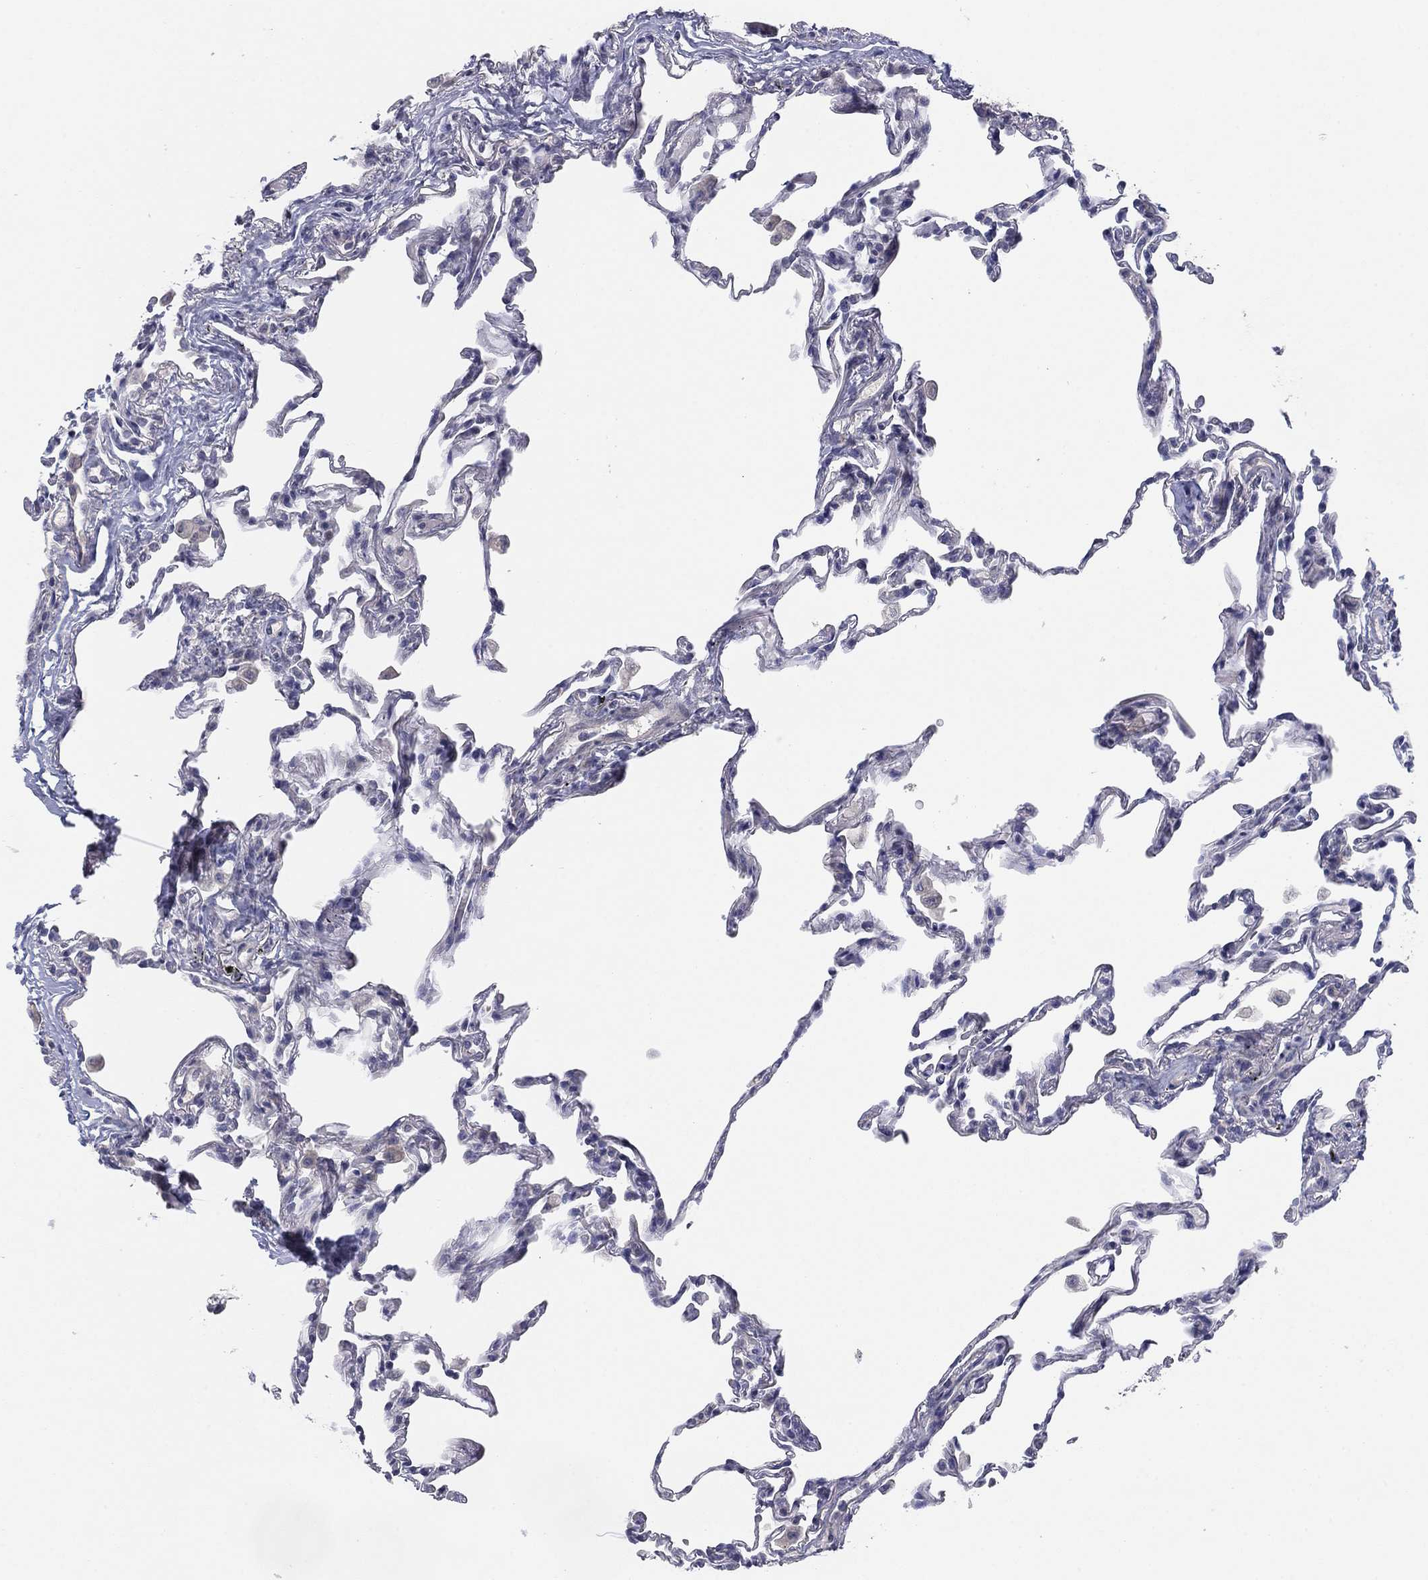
{"staining": {"intensity": "negative", "quantity": "none", "location": "none"}, "tissue": "lung", "cell_type": "Alveolar cells", "image_type": "normal", "snomed": [{"axis": "morphology", "description": "Normal tissue, NOS"}, {"axis": "topography", "description": "Lung"}], "caption": "High magnification brightfield microscopy of unremarkable lung stained with DAB (3,3'-diaminobenzidine) (brown) and counterstained with hematoxylin (blue): alveolar cells show no significant positivity. (DAB immunohistochemistry with hematoxylin counter stain).", "gene": "AMN1", "patient": {"sex": "female", "age": 57}}